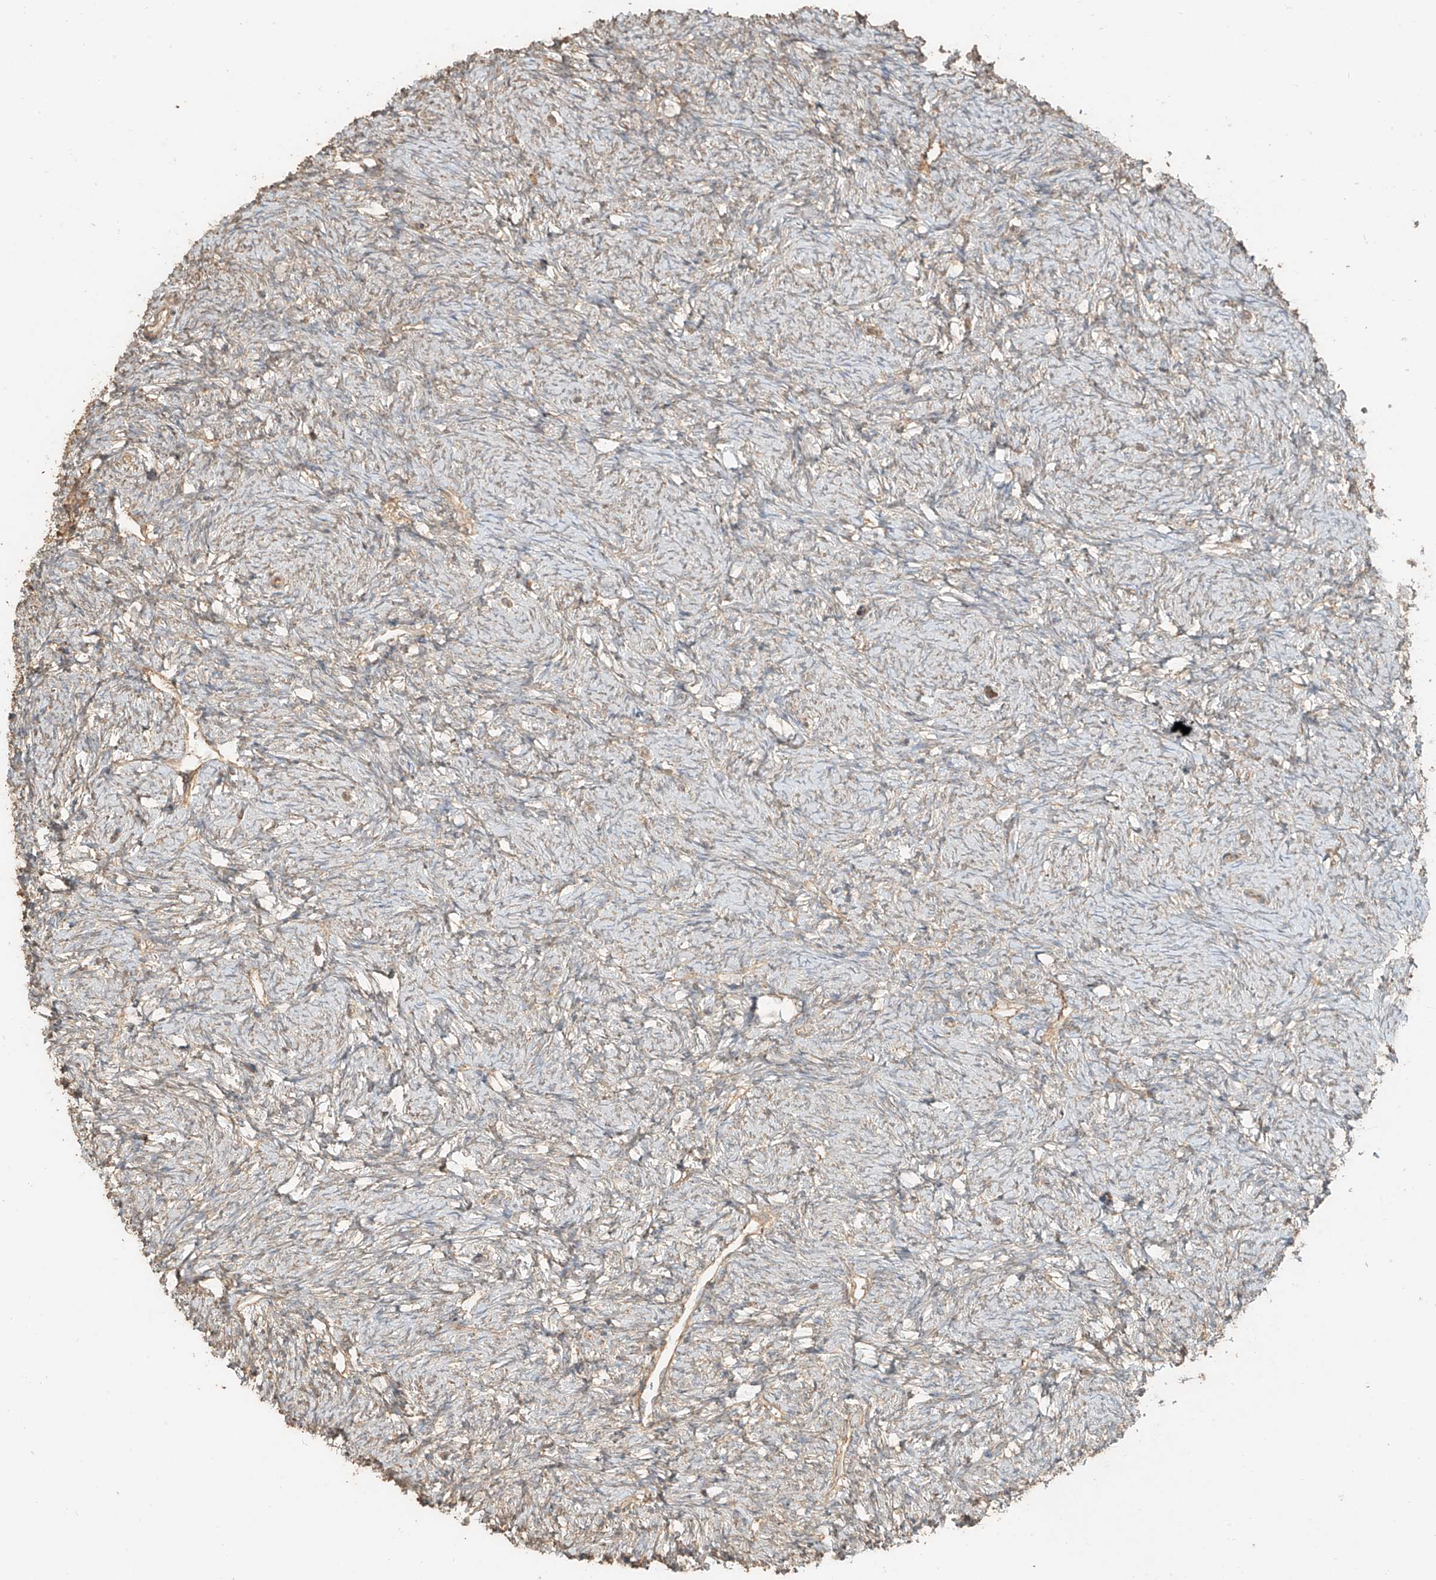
{"staining": {"intensity": "negative", "quantity": "none", "location": "none"}, "tissue": "ovary", "cell_type": "Ovarian stroma cells", "image_type": "normal", "snomed": [{"axis": "morphology", "description": "Normal tissue, NOS"}, {"axis": "morphology", "description": "Cyst, NOS"}, {"axis": "topography", "description": "Ovary"}], "caption": "This image is of benign ovary stained with immunohistochemistry to label a protein in brown with the nuclei are counter-stained blue. There is no staining in ovarian stroma cells.", "gene": "RFTN2", "patient": {"sex": "female", "age": 33}}